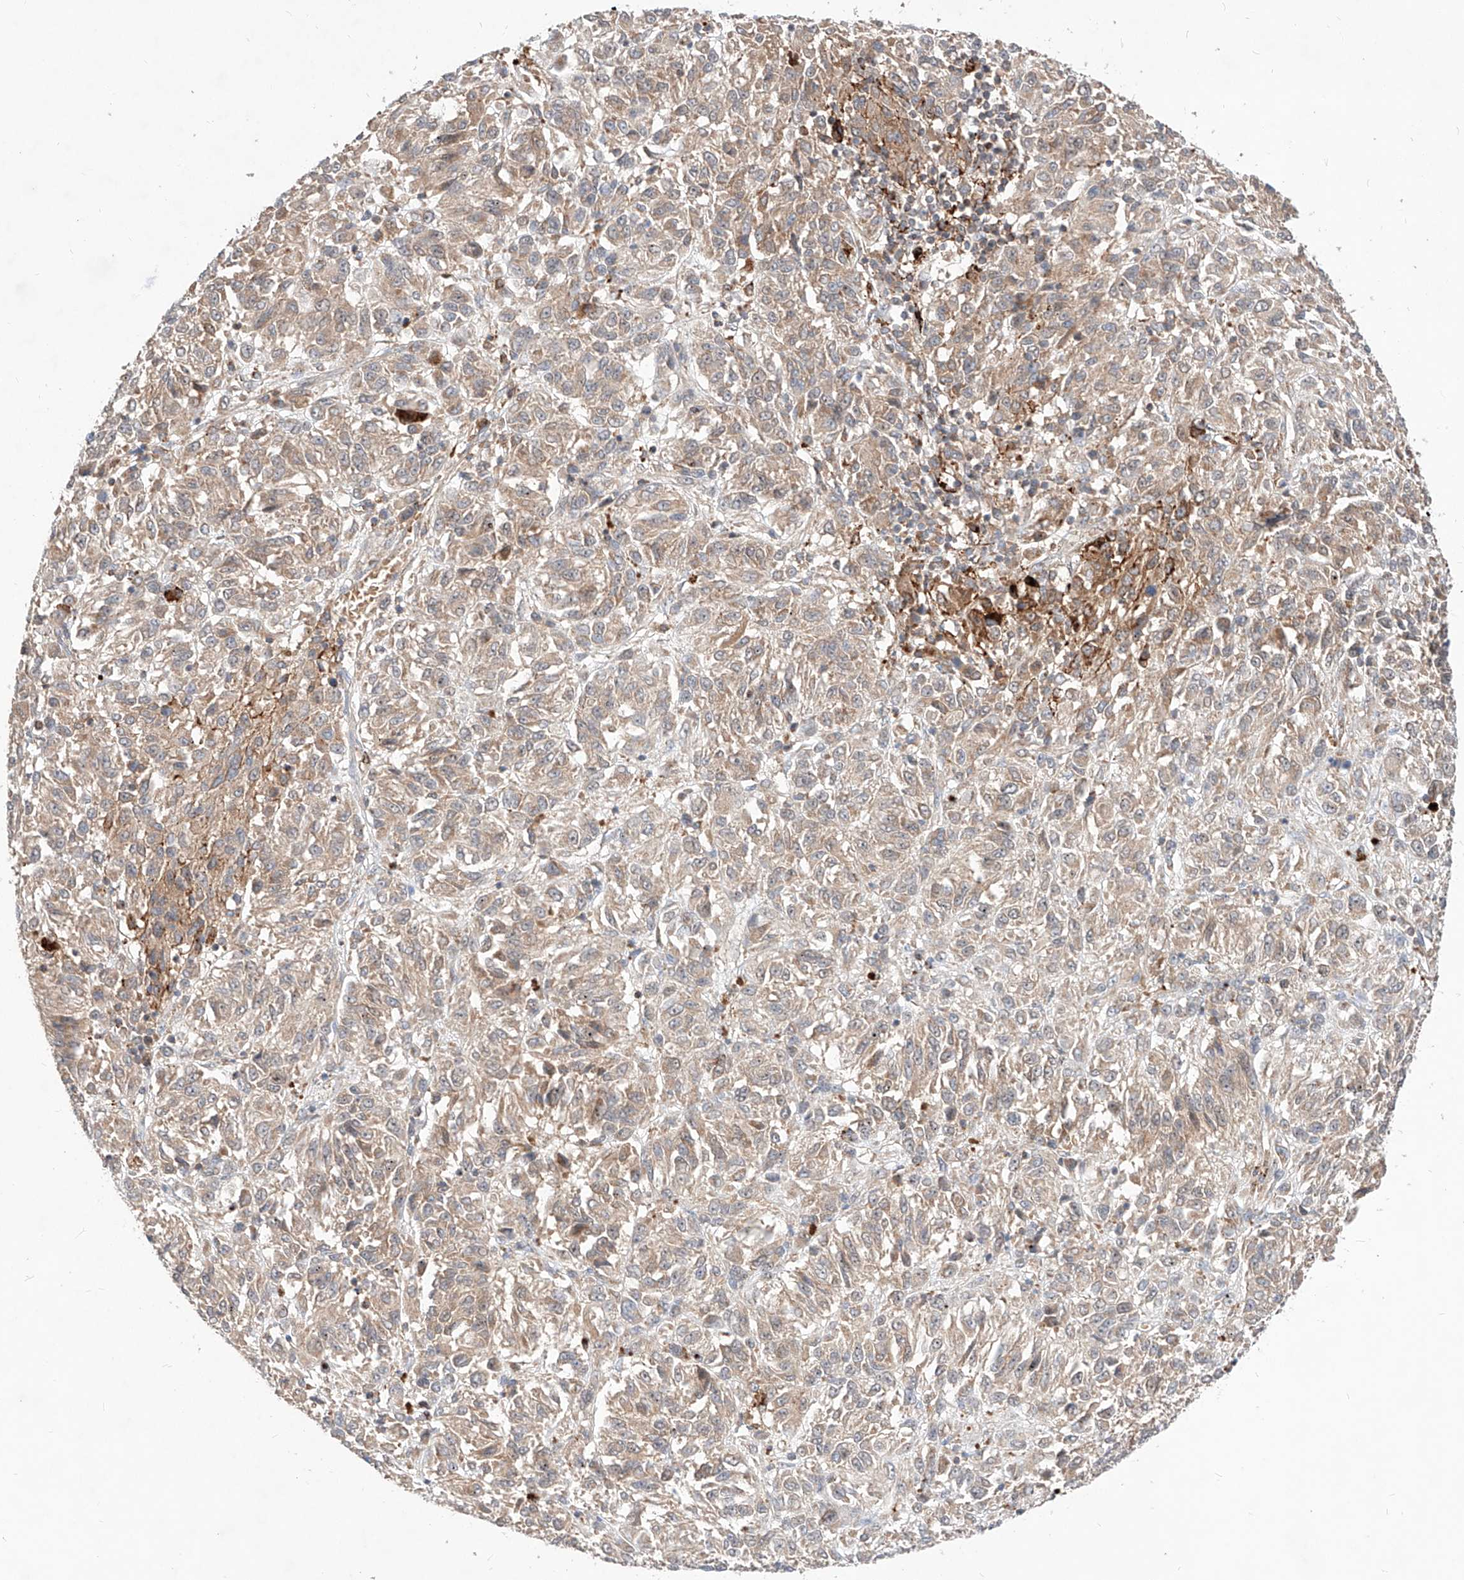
{"staining": {"intensity": "weak", "quantity": ">75%", "location": "cytoplasmic/membranous"}, "tissue": "melanoma", "cell_type": "Tumor cells", "image_type": "cancer", "snomed": [{"axis": "morphology", "description": "Malignant melanoma, Metastatic site"}, {"axis": "topography", "description": "Lung"}], "caption": "Protein staining by immunohistochemistry demonstrates weak cytoplasmic/membranous expression in about >75% of tumor cells in melanoma.", "gene": "TSNAX", "patient": {"sex": "male", "age": 64}}